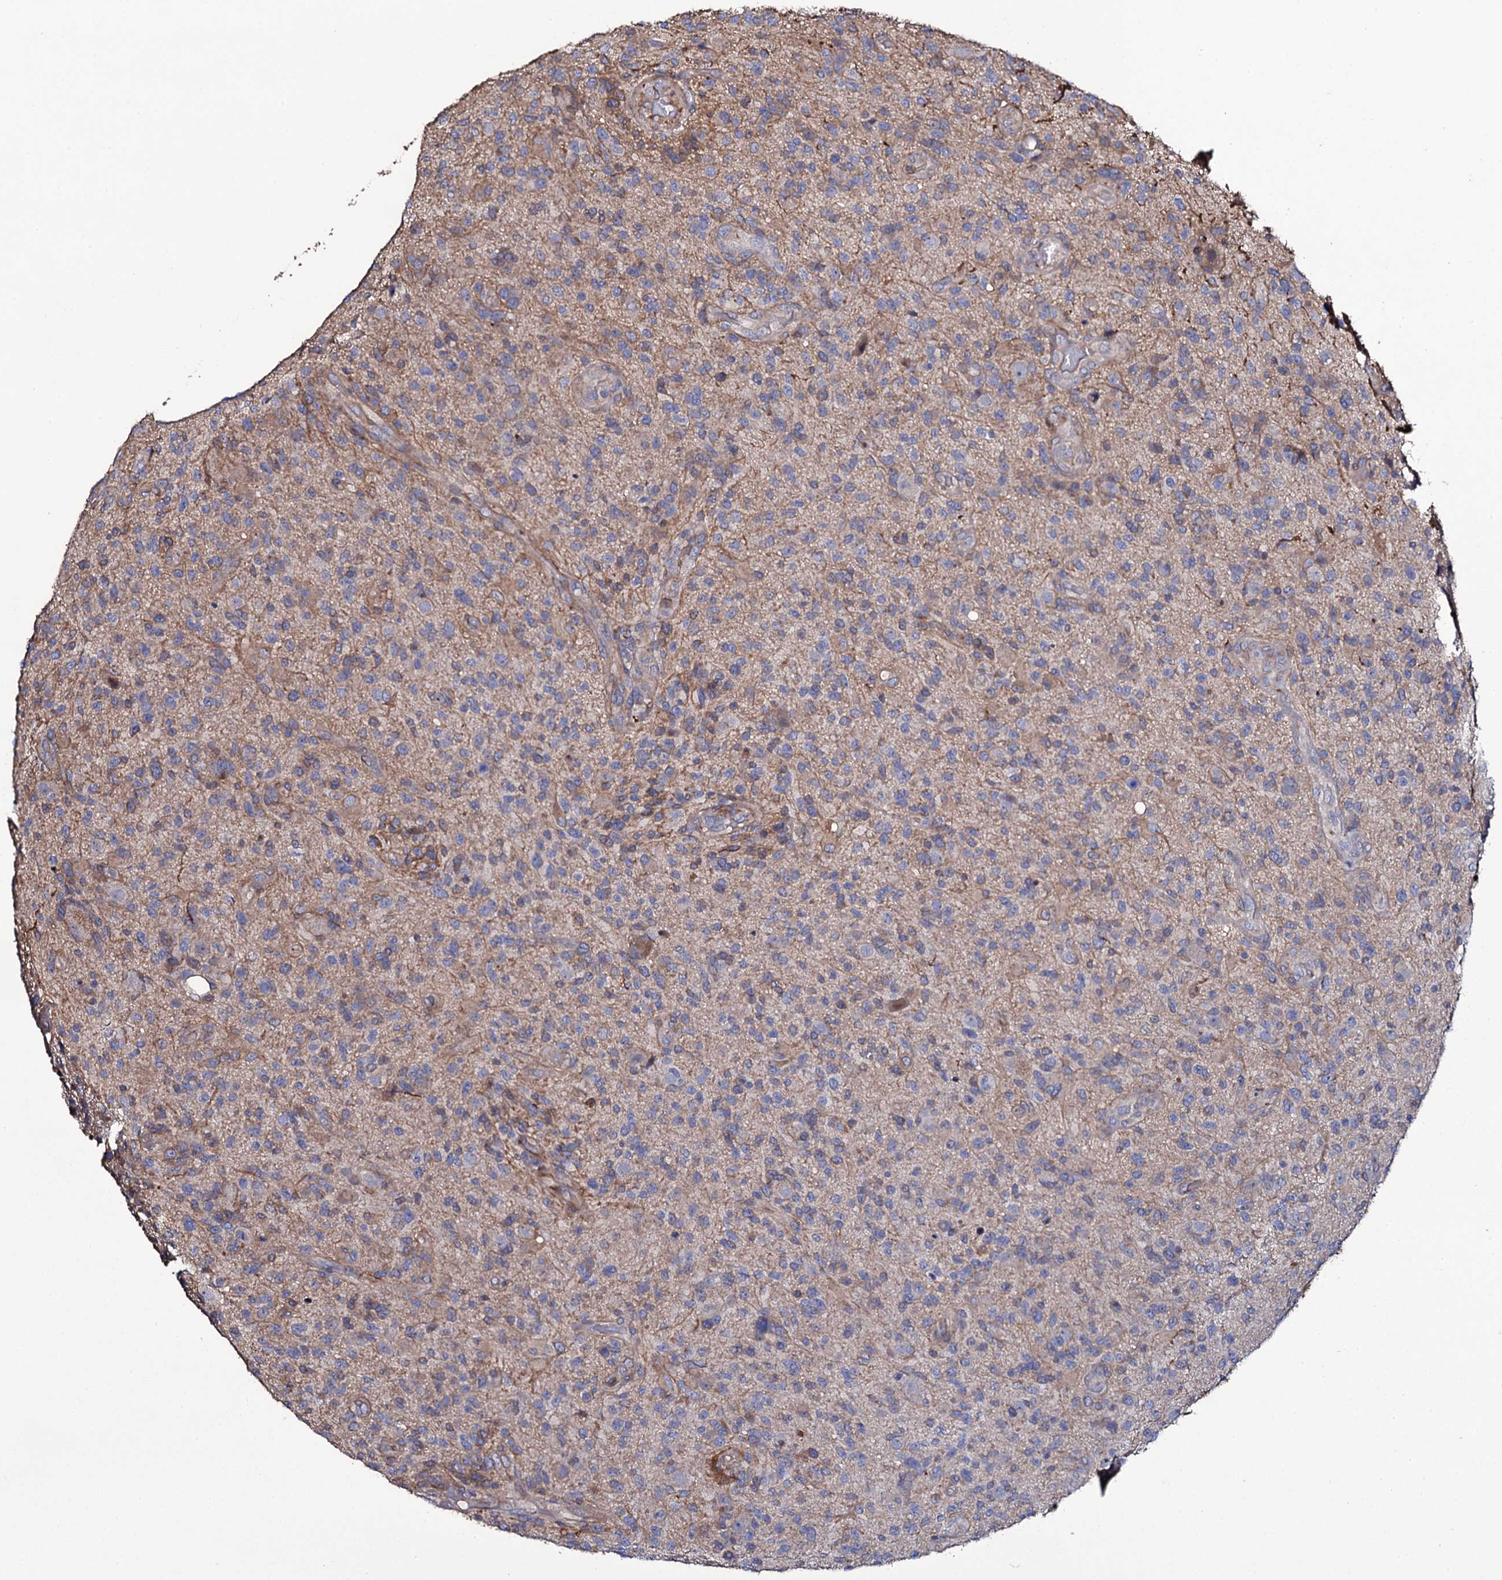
{"staining": {"intensity": "negative", "quantity": "none", "location": "none"}, "tissue": "glioma", "cell_type": "Tumor cells", "image_type": "cancer", "snomed": [{"axis": "morphology", "description": "Glioma, malignant, High grade"}, {"axis": "topography", "description": "Brain"}], "caption": "Immunohistochemistry (IHC) image of neoplastic tissue: human glioma stained with DAB displays no significant protein staining in tumor cells.", "gene": "TTC23", "patient": {"sex": "male", "age": 47}}